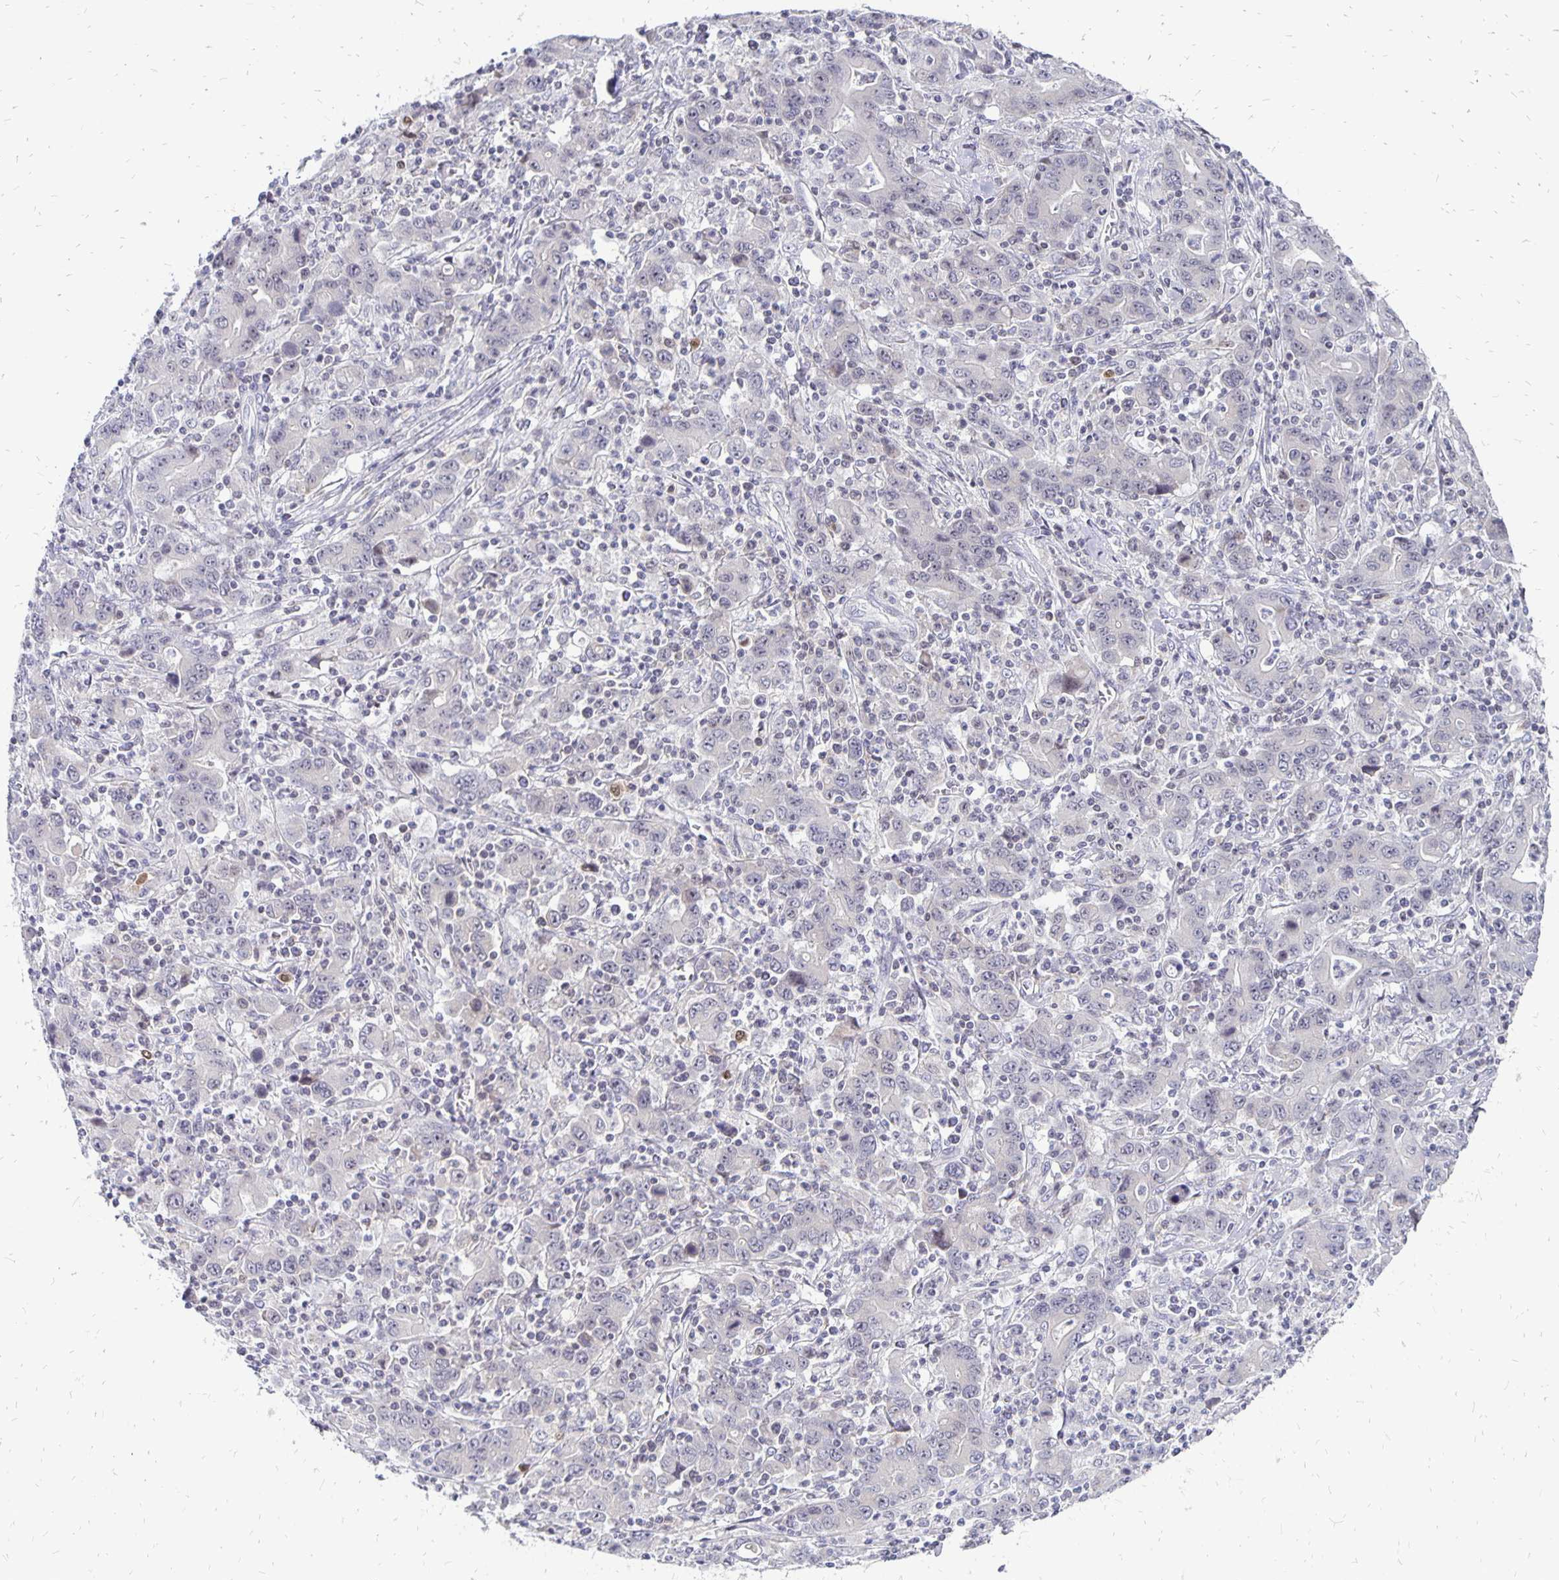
{"staining": {"intensity": "negative", "quantity": "none", "location": "none"}, "tissue": "stomach cancer", "cell_type": "Tumor cells", "image_type": "cancer", "snomed": [{"axis": "morphology", "description": "Adenocarcinoma, NOS"}, {"axis": "topography", "description": "Stomach, upper"}], "caption": "The immunohistochemistry micrograph has no significant staining in tumor cells of stomach adenocarcinoma tissue.", "gene": "DCK", "patient": {"sex": "male", "age": 69}}